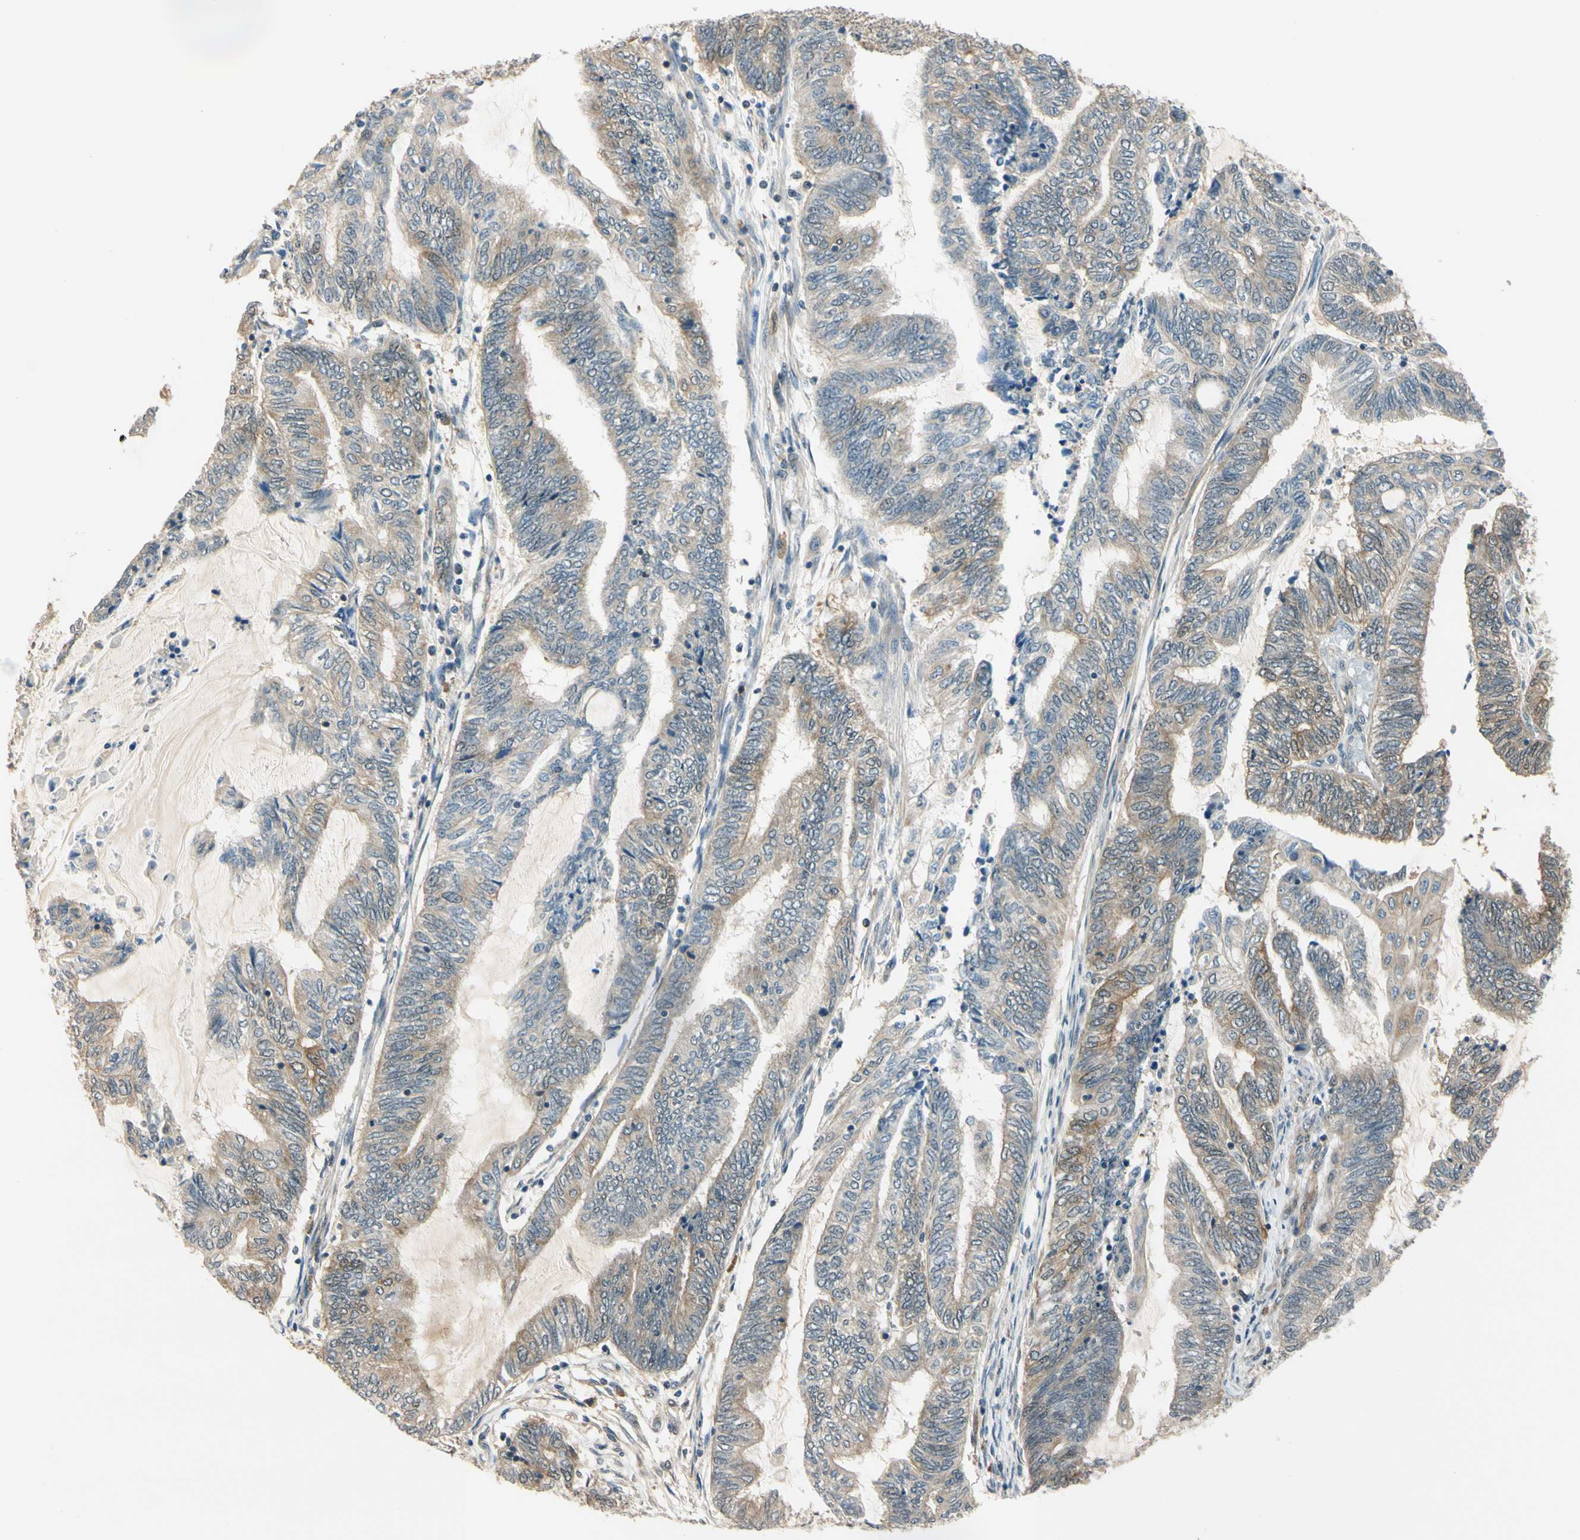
{"staining": {"intensity": "moderate", "quantity": "25%-75%", "location": "cytoplasmic/membranous"}, "tissue": "endometrial cancer", "cell_type": "Tumor cells", "image_type": "cancer", "snomed": [{"axis": "morphology", "description": "Adenocarcinoma, NOS"}, {"axis": "topography", "description": "Uterus"}, {"axis": "topography", "description": "Endometrium"}], "caption": "Immunohistochemistry micrograph of neoplastic tissue: human endometrial adenocarcinoma stained using IHC displays medium levels of moderate protein expression localized specifically in the cytoplasmic/membranous of tumor cells, appearing as a cytoplasmic/membranous brown color.", "gene": "RASGRF1", "patient": {"sex": "female", "age": 70}}